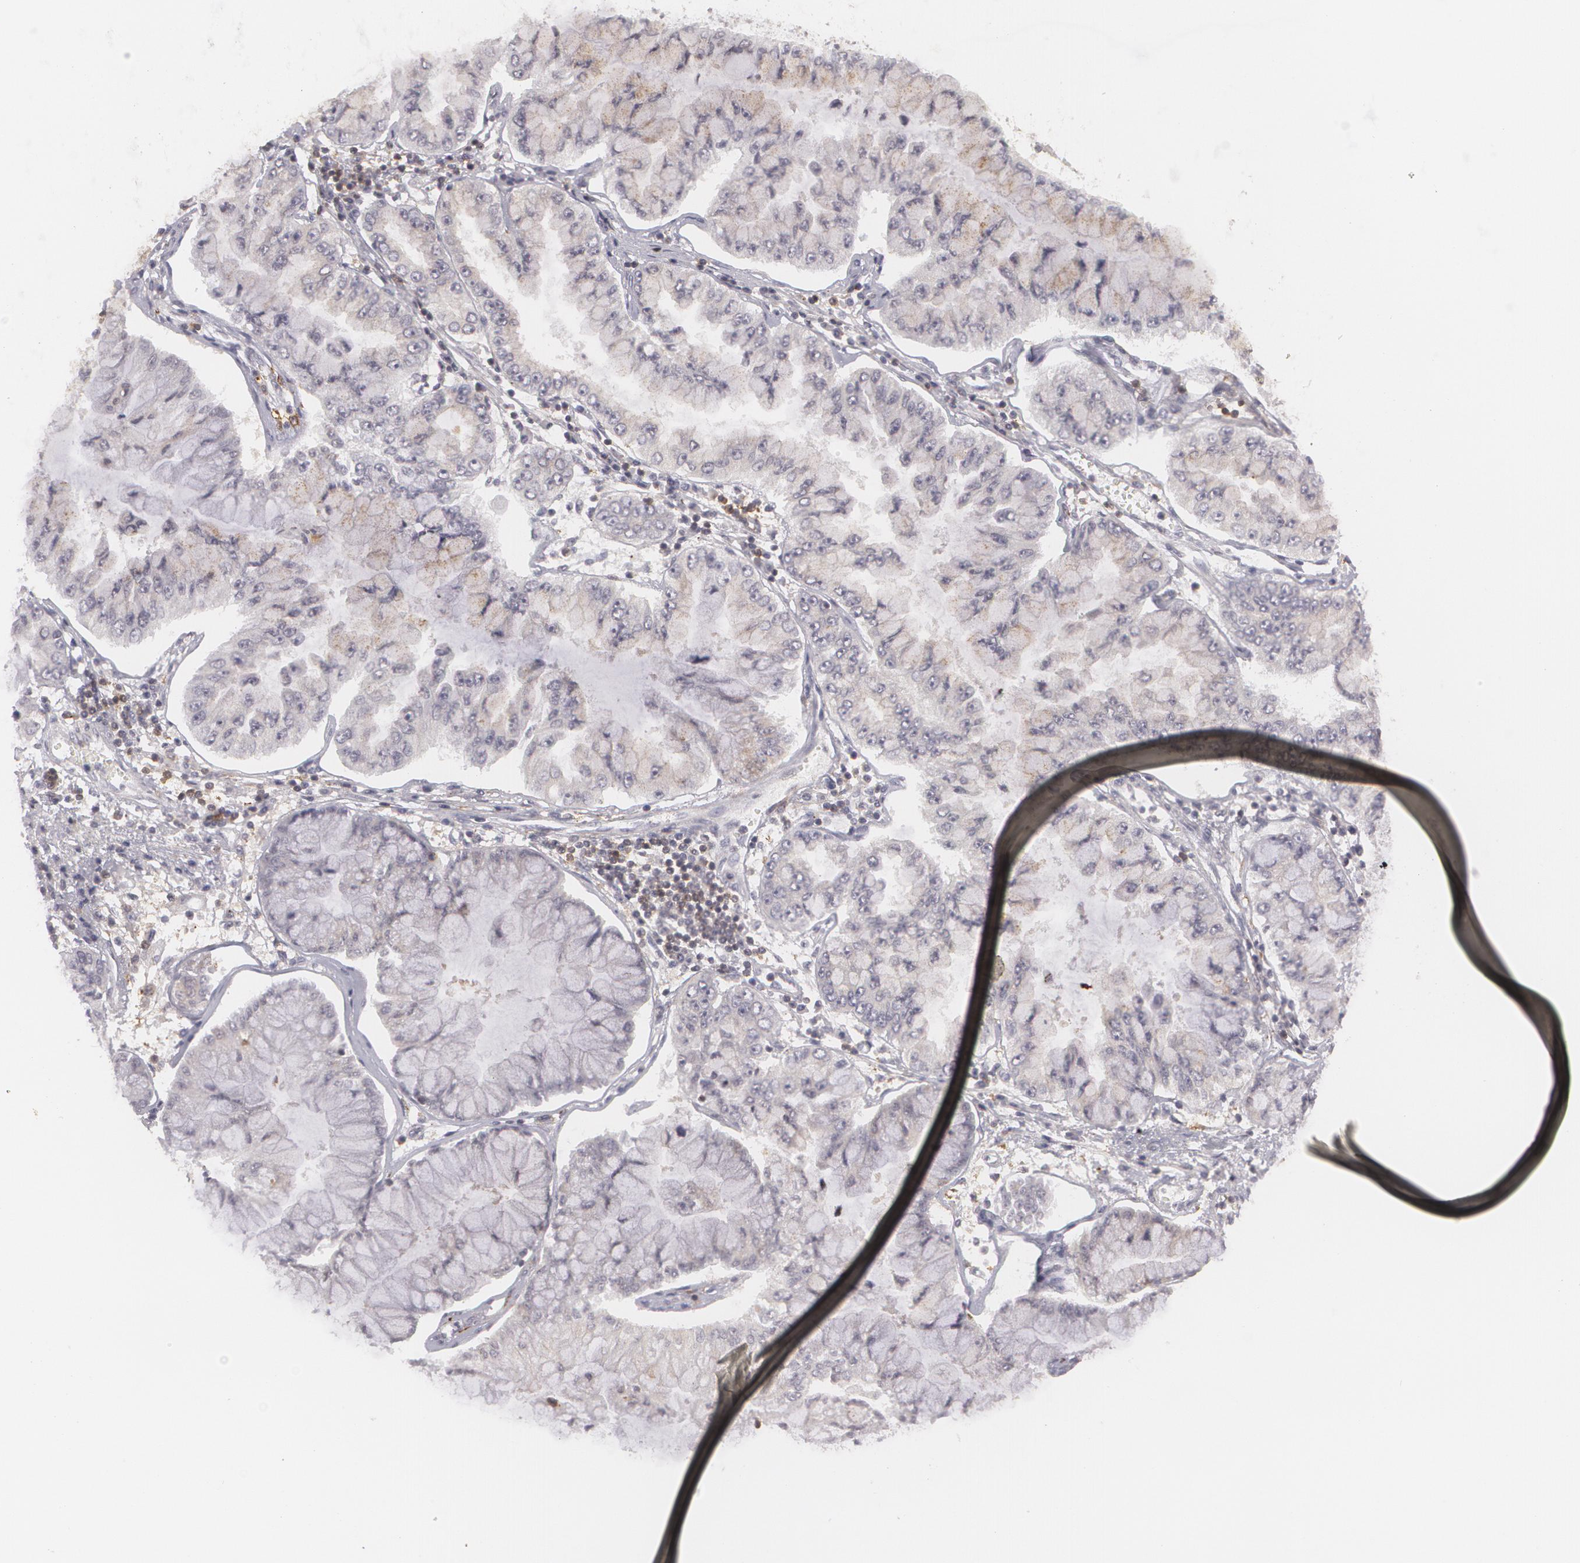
{"staining": {"intensity": "weak", "quantity": "25%-75%", "location": "cytoplasmic/membranous"}, "tissue": "liver cancer", "cell_type": "Tumor cells", "image_type": "cancer", "snomed": [{"axis": "morphology", "description": "Cholangiocarcinoma"}, {"axis": "topography", "description": "Liver"}], "caption": "Immunohistochemical staining of liver cholangiocarcinoma exhibits low levels of weak cytoplasmic/membranous protein positivity in approximately 25%-75% of tumor cells.", "gene": "BIN1", "patient": {"sex": "female", "age": 79}}